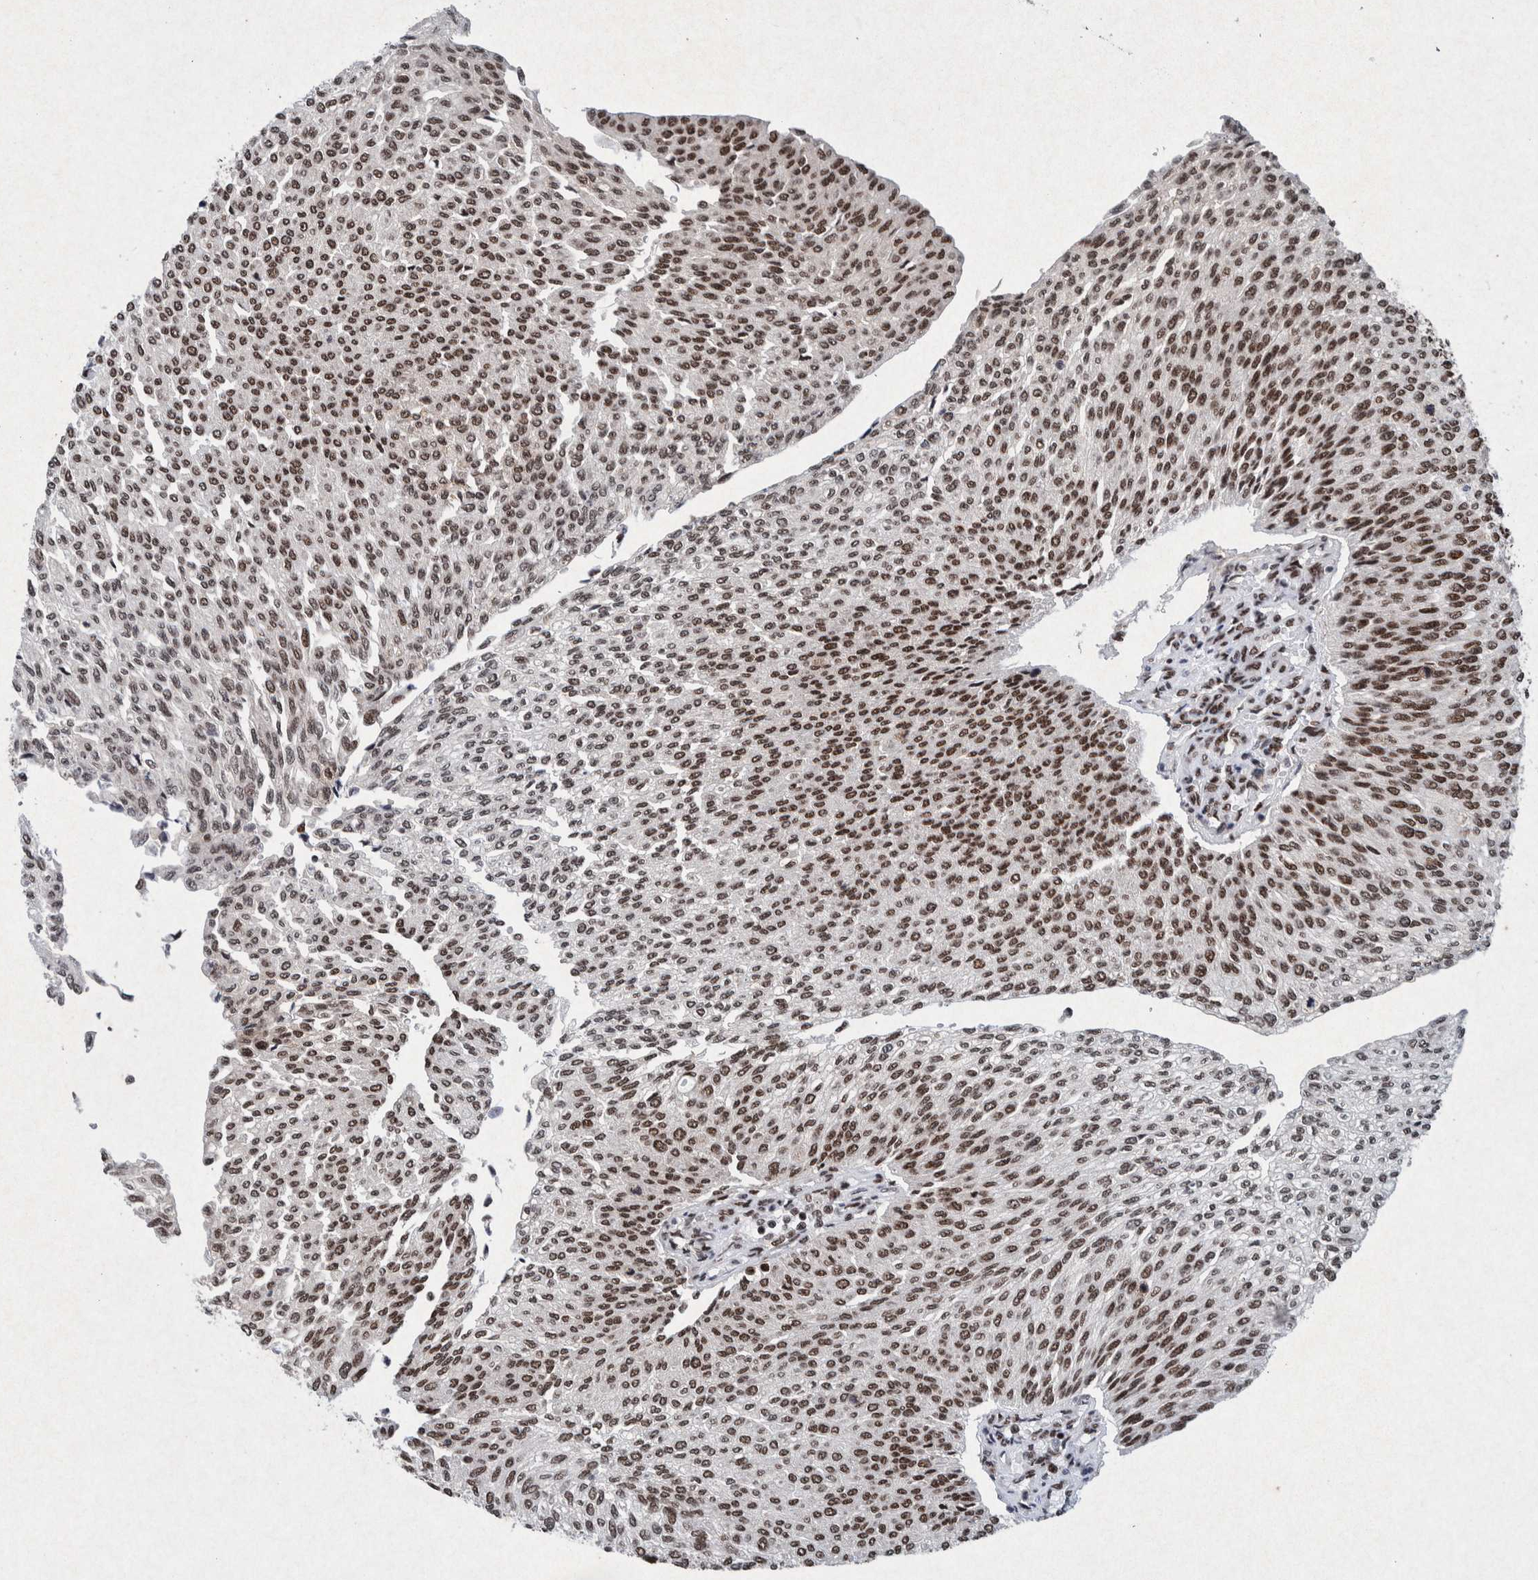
{"staining": {"intensity": "strong", "quantity": ">75%", "location": "nuclear"}, "tissue": "urothelial cancer", "cell_type": "Tumor cells", "image_type": "cancer", "snomed": [{"axis": "morphology", "description": "Urothelial carcinoma, Low grade"}, {"axis": "topography", "description": "Urinary bladder"}], "caption": "Immunohistochemical staining of human urothelial cancer displays high levels of strong nuclear expression in about >75% of tumor cells.", "gene": "TAF10", "patient": {"sex": "female", "age": 79}}